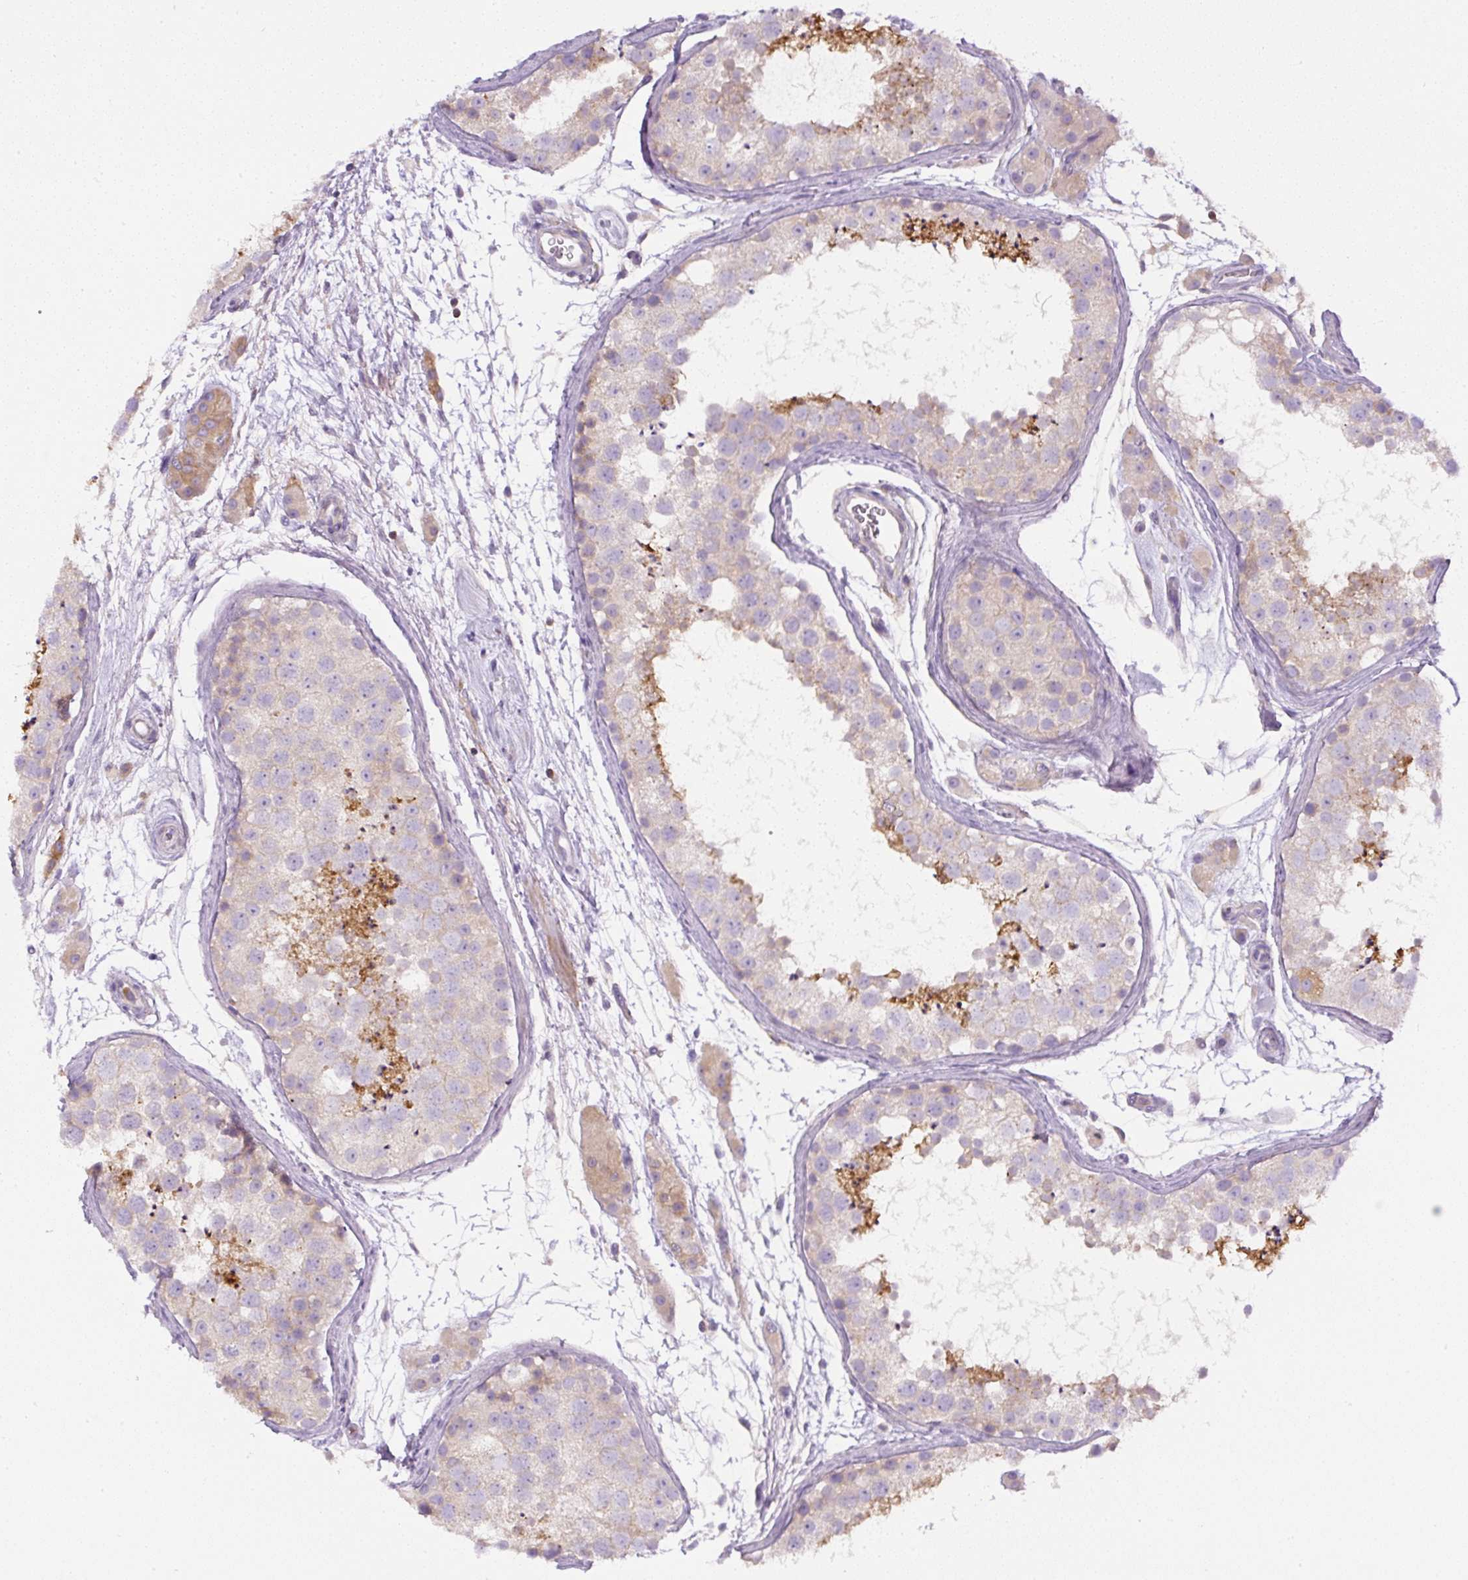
{"staining": {"intensity": "moderate", "quantity": "<25%", "location": "cytoplasmic/membranous"}, "tissue": "testis", "cell_type": "Cells in seminiferous ducts", "image_type": "normal", "snomed": [{"axis": "morphology", "description": "Normal tissue, NOS"}, {"axis": "topography", "description": "Testis"}], "caption": "Normal testis was stained to show a protein in brown. There is low levels of moderate cytoplasmic/membranous staining in approximately <25% of cells in seminiferous ducts. The protein of interest is shown in brown color, while the nuclei are stained blue.", "gene": "PIP5KL1", "patient": {"sex": "male", "age": 41}}